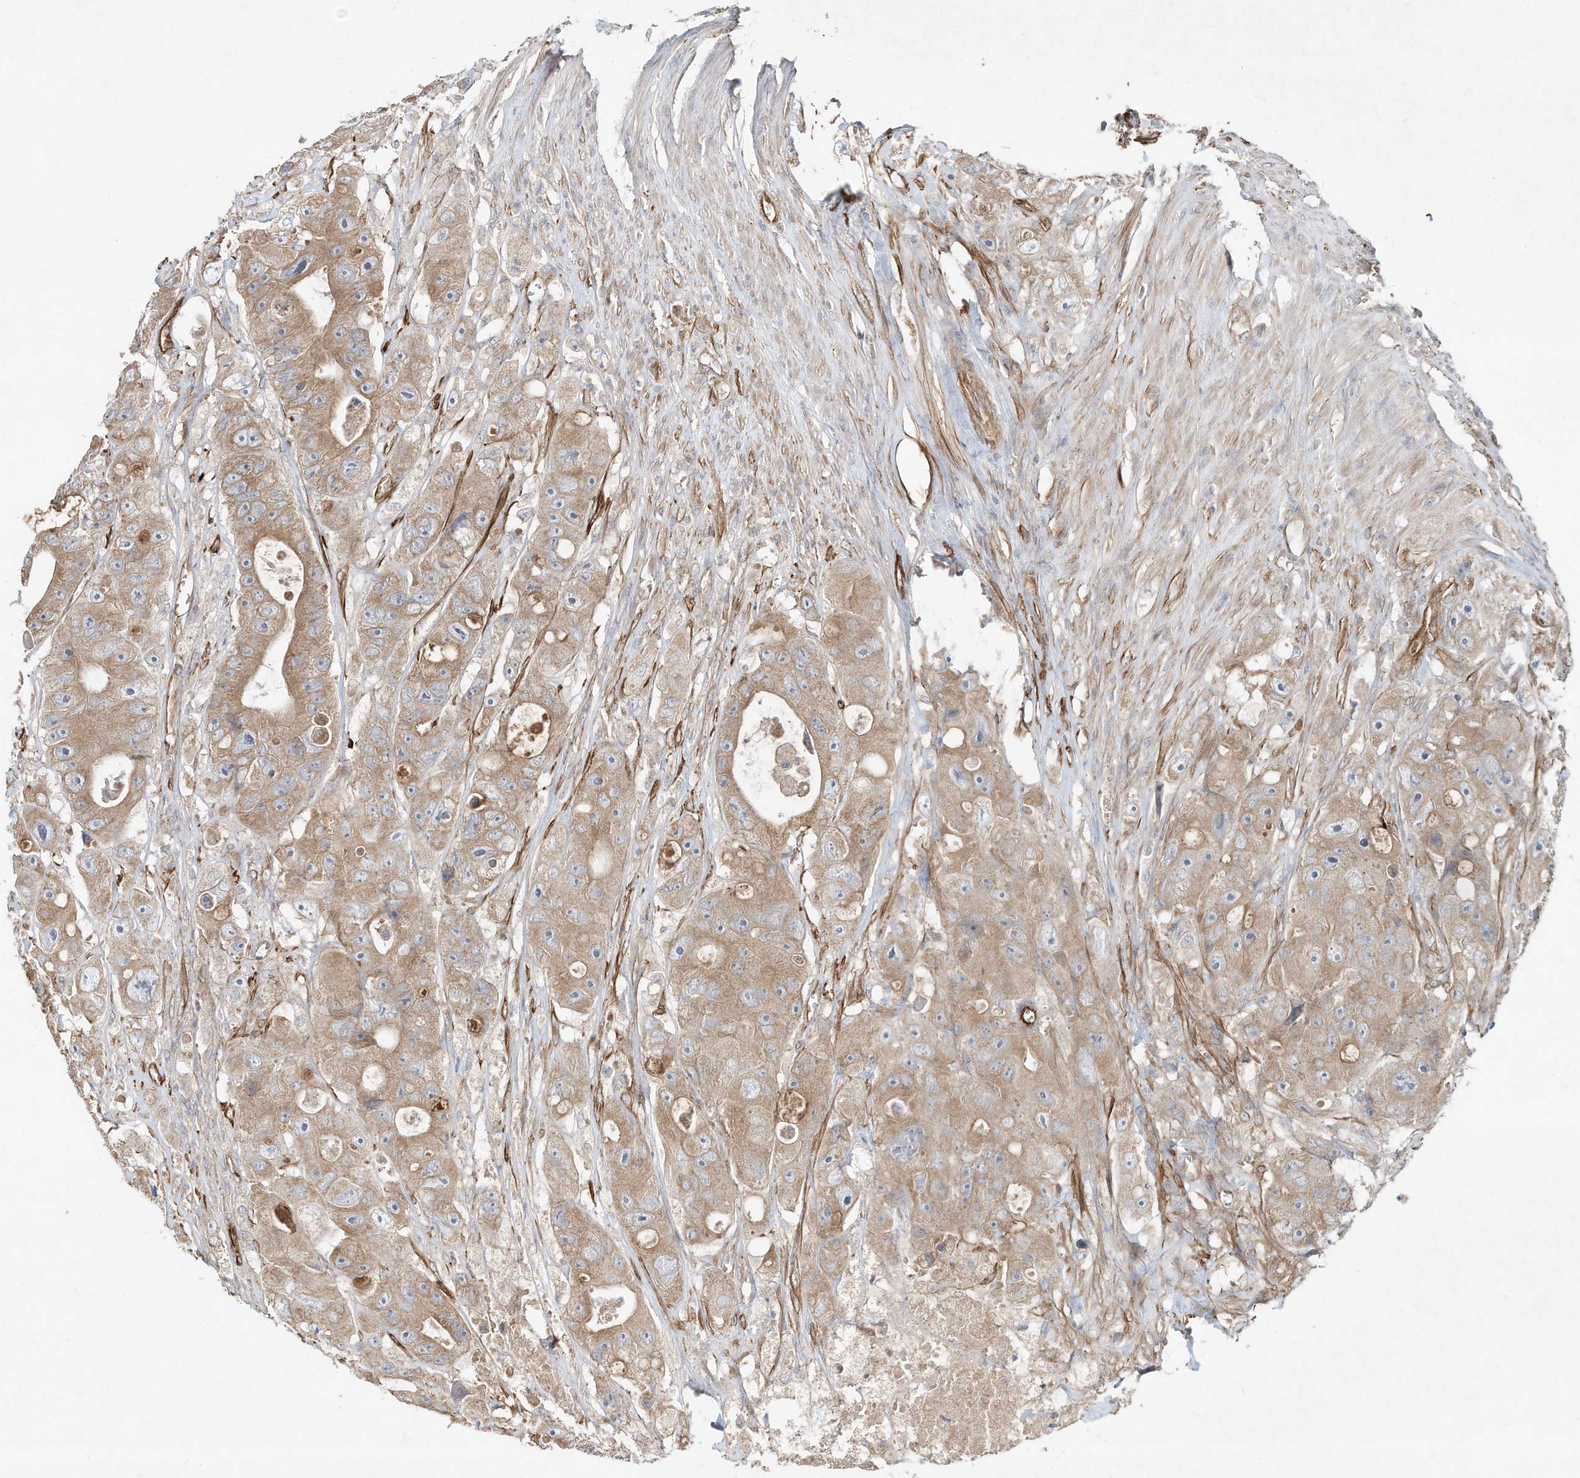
{"staining": {"intensity": "moderate", "quantity": ">75%", "location": "cytoplasmic/membranous"}, "tissue": "colorectal cancer", "cell_type": "Tumor cells", "image_type": "cancer", "snomed": [{"axis": "morphology", "description": "Adenocarcinoma, NOS"}, {"axis": "topography", "description": "Colon"}], "caption": "Brown immunohistochemical staining in colorectal cancer (adenocarcinoma) reveals moderate cytoplasmic/membranous positivity in about >75% of tumor cells.", "gene": "HTR5A", "patient": {"sex": "female", "age": 46}}